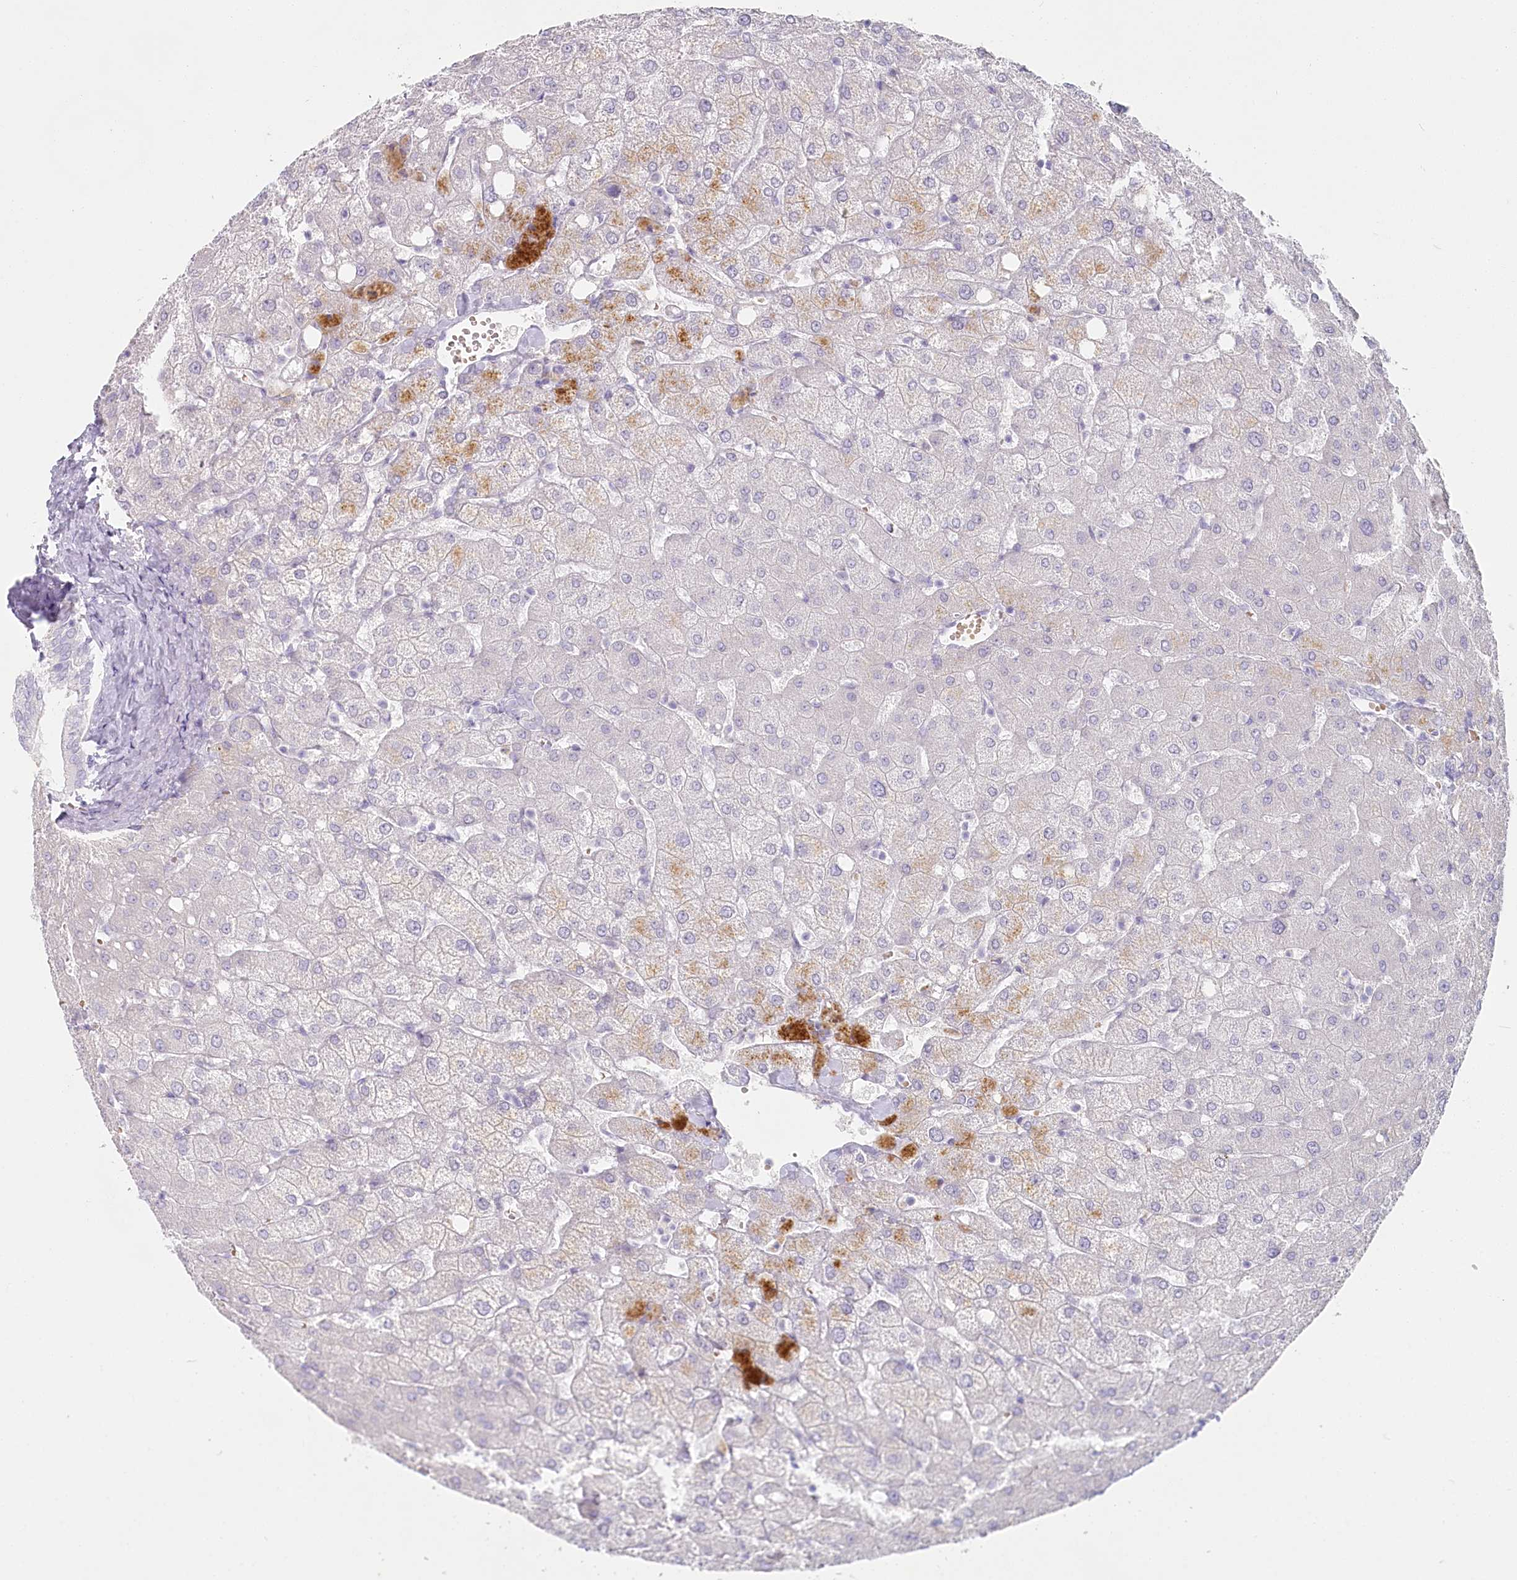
{"staining": {"intensity": "negative", "quantity": "none", "location": "none"}, "tissue": "liver", "cell_type": "Cholangiocytes", "image_type": "normal", "snomed": [{"axis": "morphology", "description": "Normal tissue, NOS"}, {"axis": "topography", "description": "Liver"}], "caption": "A high-resolution image shows immunohistochemistry (IHC) staining of benign liver, which reveals no significant positivity in cholangiocytes. Nuclei are stained in blue.", "gene": "IFIT5", "patient": {"sex": "female", "age": 54}}